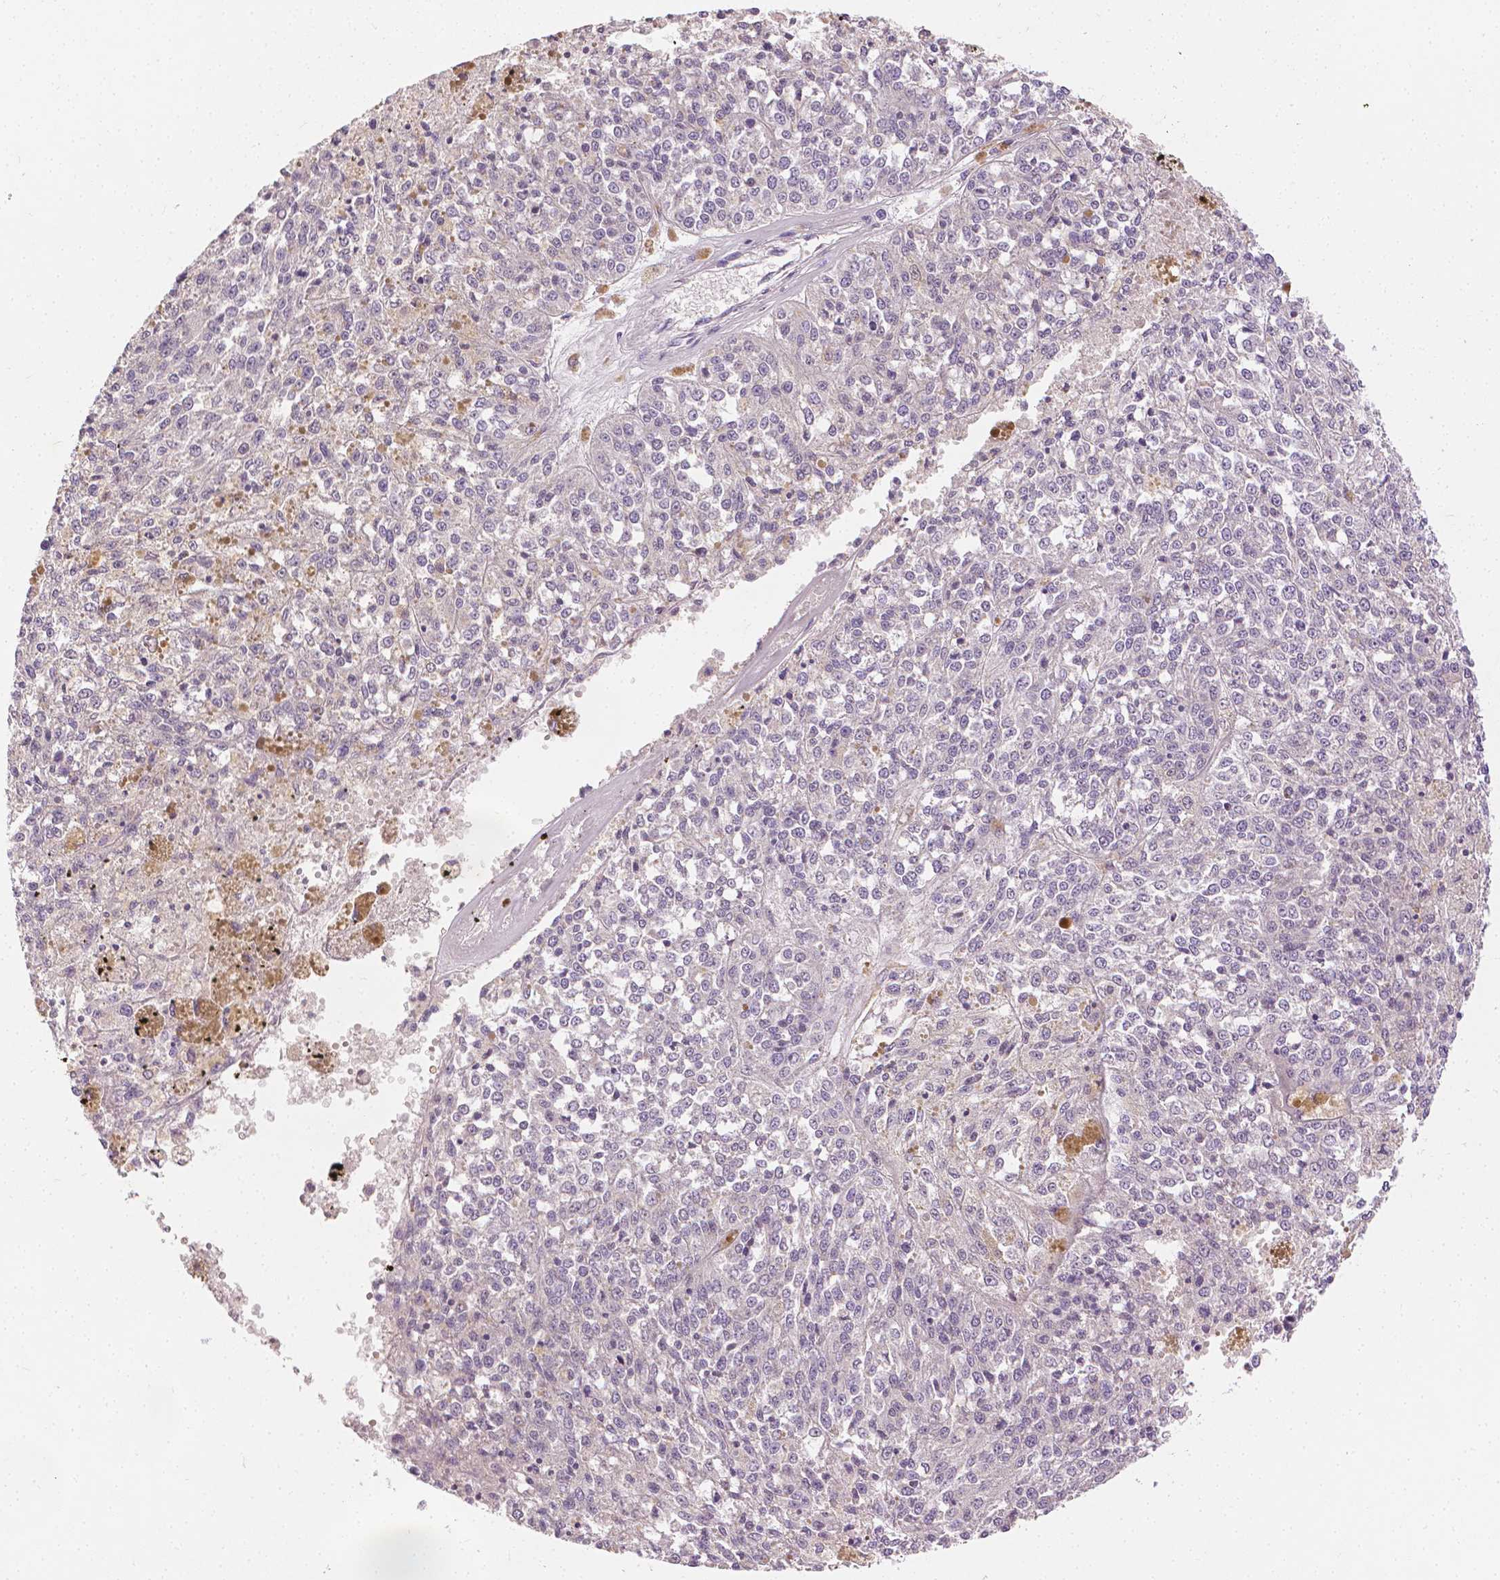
{"staining": {"intensity": "negative", "quantity": "none", "location": "none"}, "tissue": "melanoma", "cell_type": "Tumor cells", "image_type": "cancer", "snomed": [{"axis": "morphology", "description": "Malignant melanoma, Metastatic site"}, {"axis": "topography", "description": "Lymph node"}], "caption": "An IHC photomicrograph of melanoma is shown. There is no staining in tumor cells of melanoma.", "gene": "TGM1", "patient": {"sex": "female", "age": 64}}